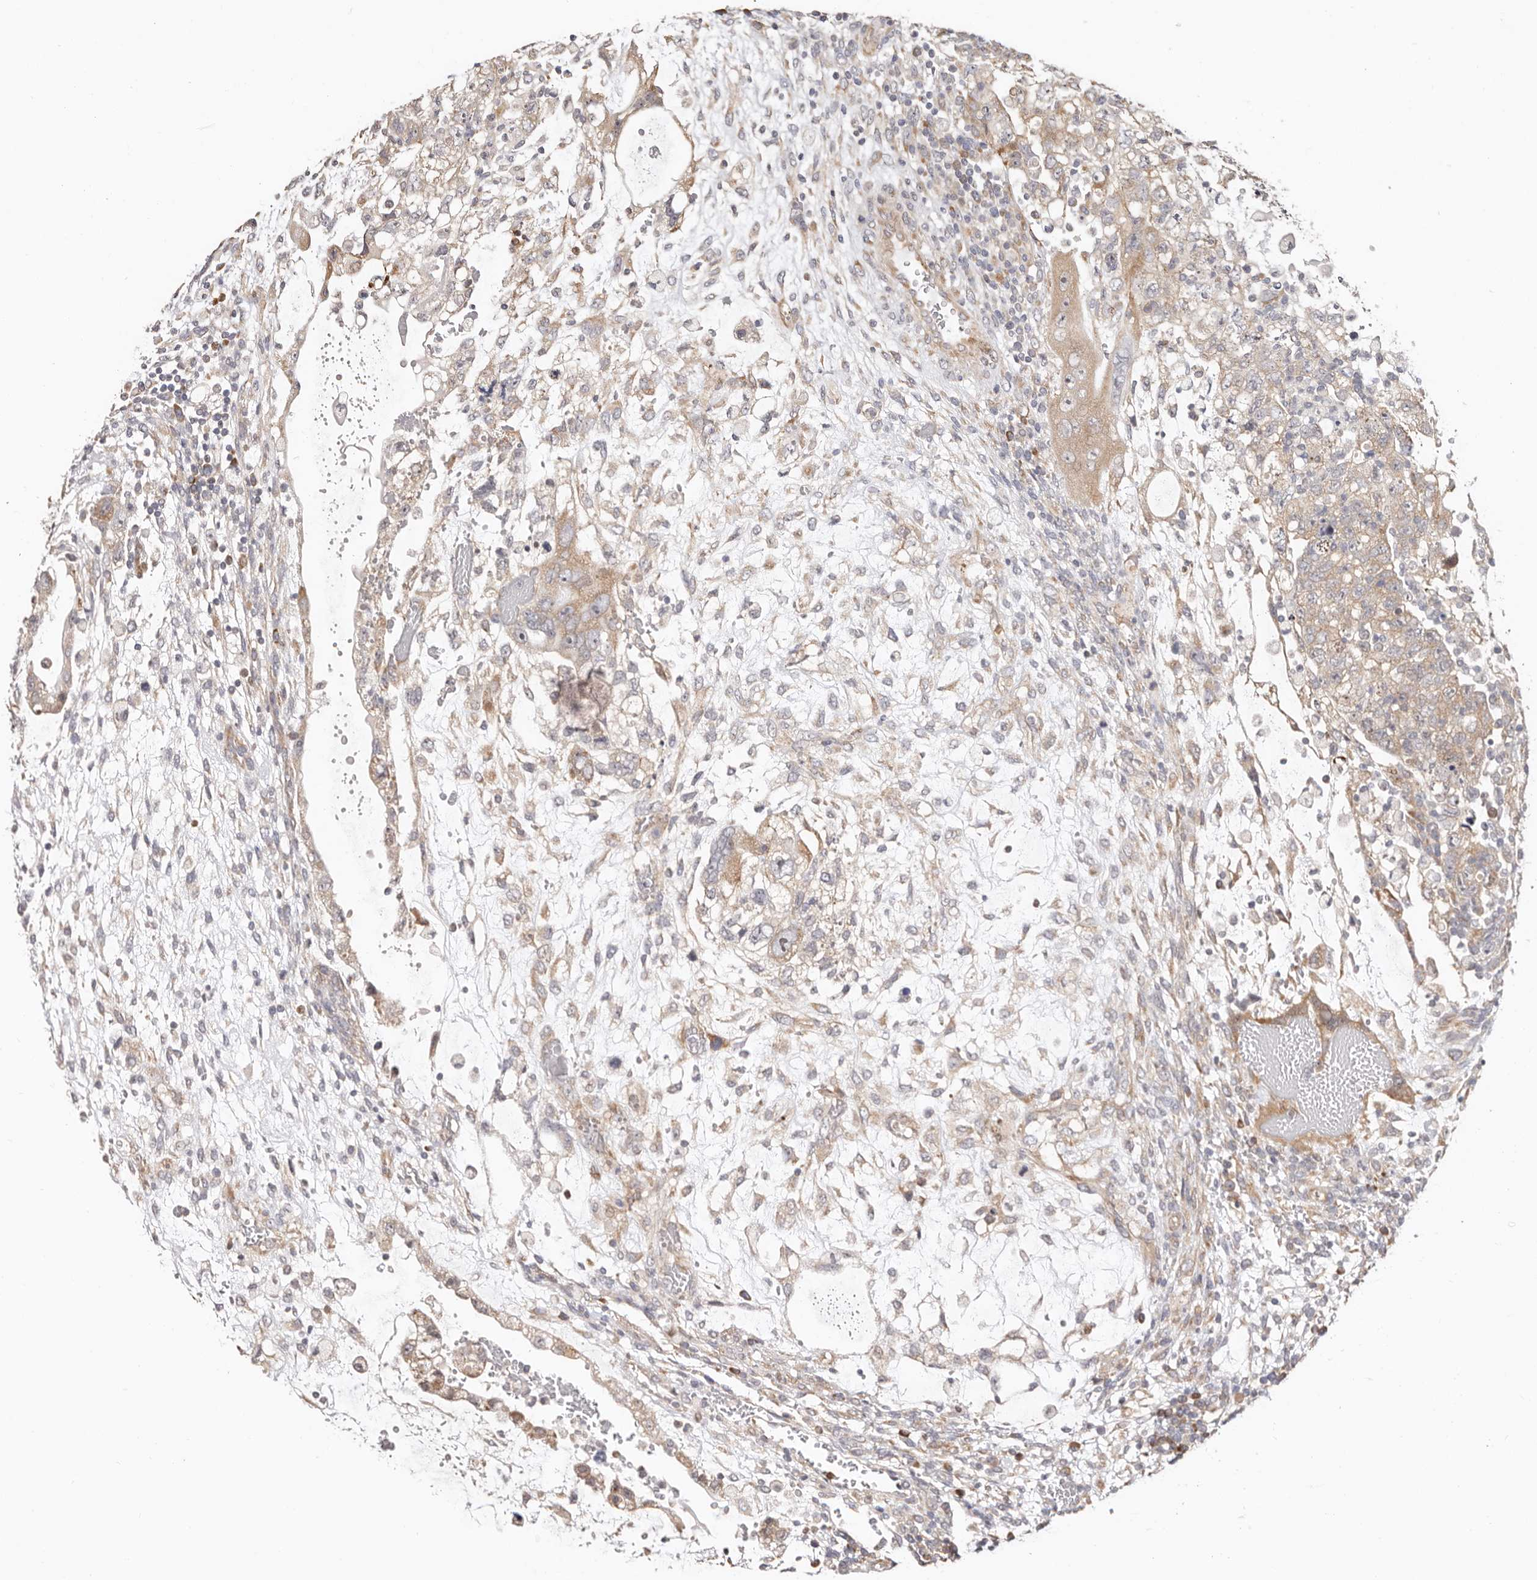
{"staining": {"intensity": "weak", "quantity": ">75%", "location": "cytoplasmic/membranous"}, "tissue": "testis cancer", "cell_type": "Tumor cells", "image_type": "cancer", "snomed": [{"axis": "morphology", "description": "Carcinoma, Embryonal, NOS"}, {"axis": "topography", "description": "Testis"}], "caption": "Immunohistochemical staining of human testis cancer (embryonal carcinoma) displays low levels of weak cytoplasmic/membranous staining in about >75% of tumor cells.", "gene": "BCL2L15", "patient": {"sex": "male", "age": 36}}